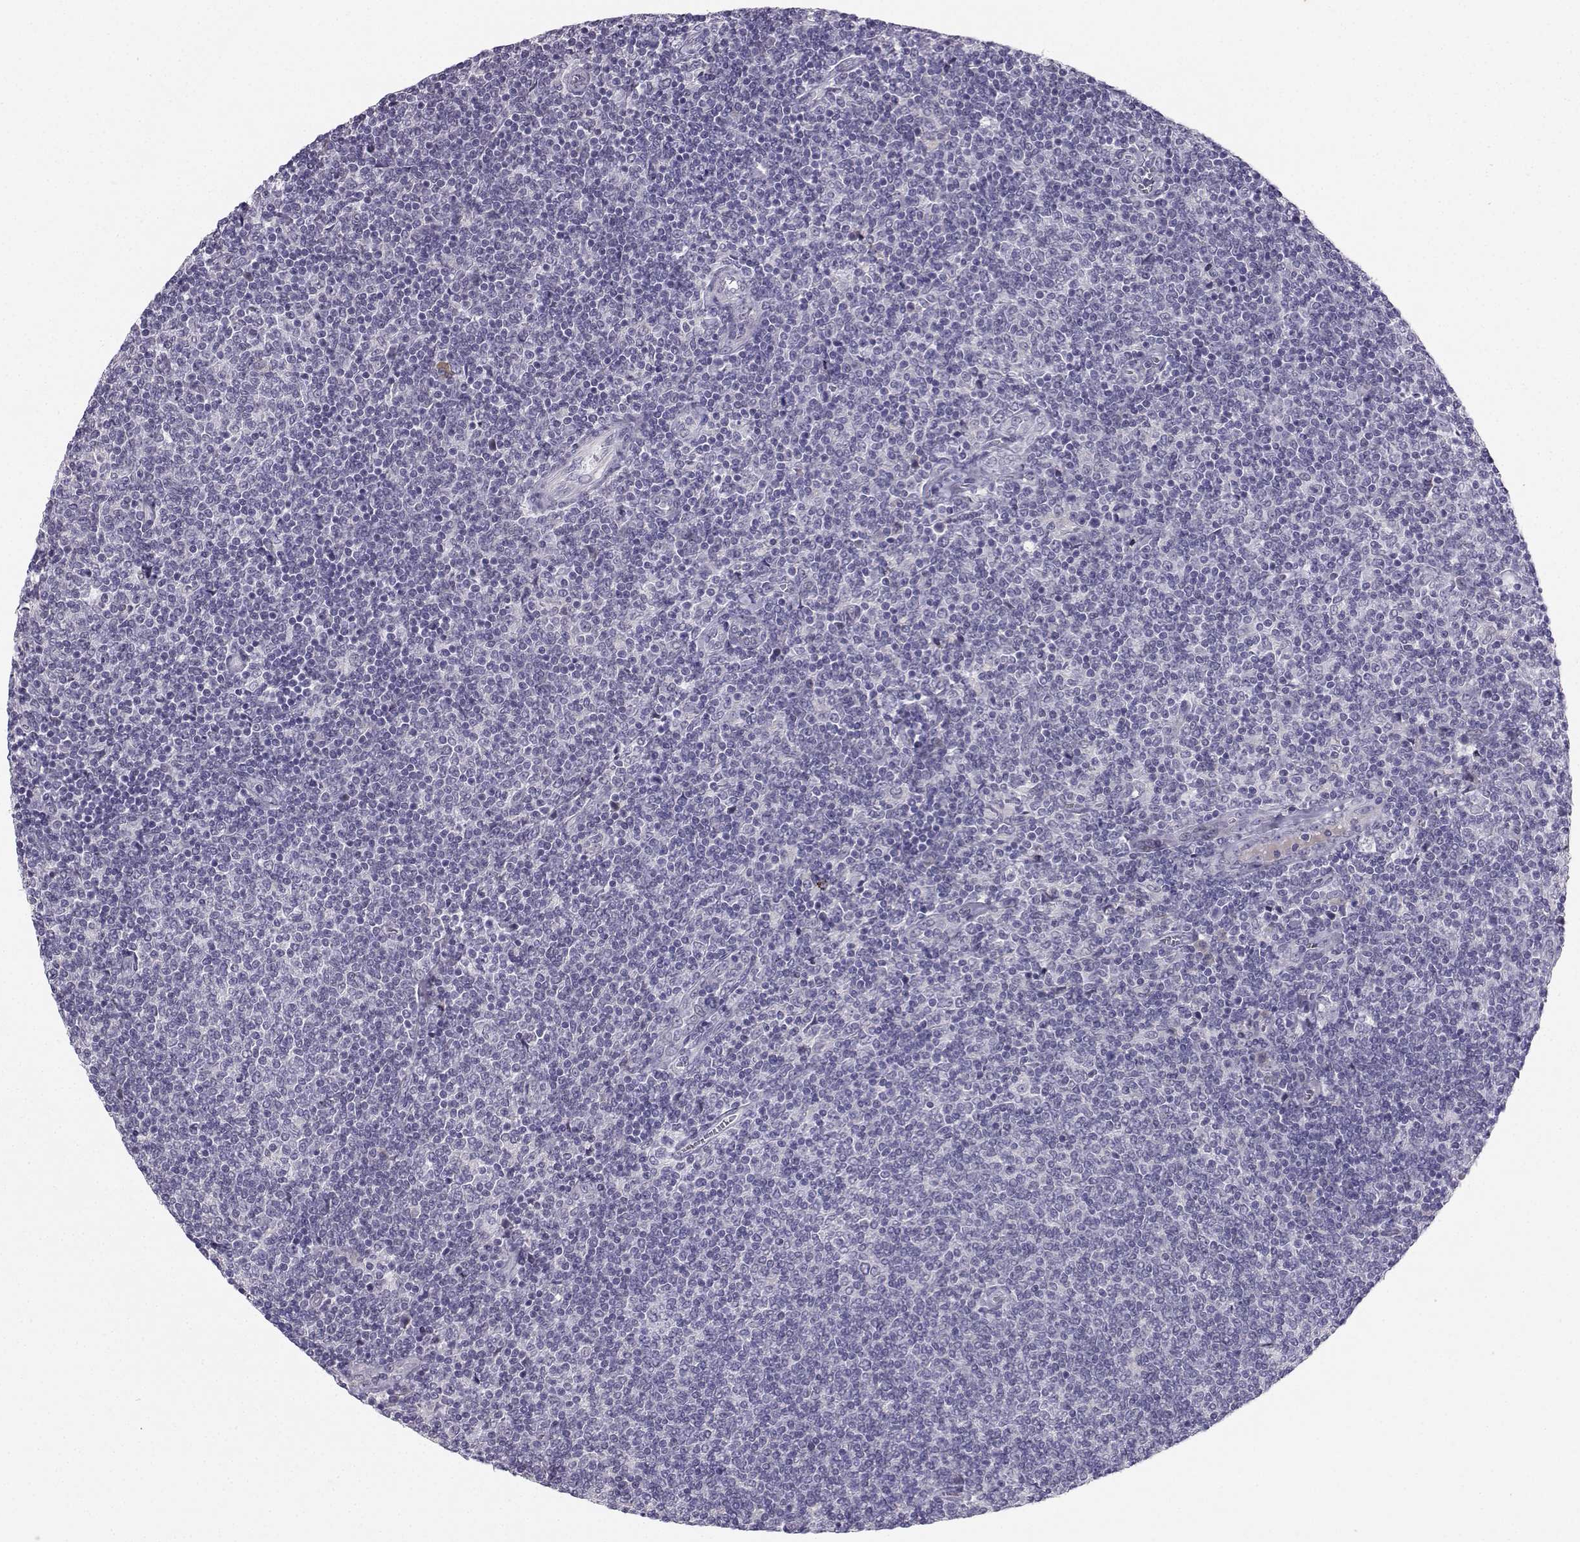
{"staining": {"intensity": "negative", "quantity": "none", "location": "none"}, "tissue": "lymphoma", "cell_type": "Tumor cells", "image_type": "cancer", "snomed": [{"axis": "morphology", "description": "Malignant lymphoma, non-Hodgkin's type, Low grade"}, {"axis": "topography", "description": "Lymph node"}], "caption": "Malignant lymphoma, non-Hodgkin's type (low-grade) was stained to show a protein in brown. There is no significant positivity in tumor cells.", "gene": "CALY", "patient": {"sex": "male", "age": 52}}